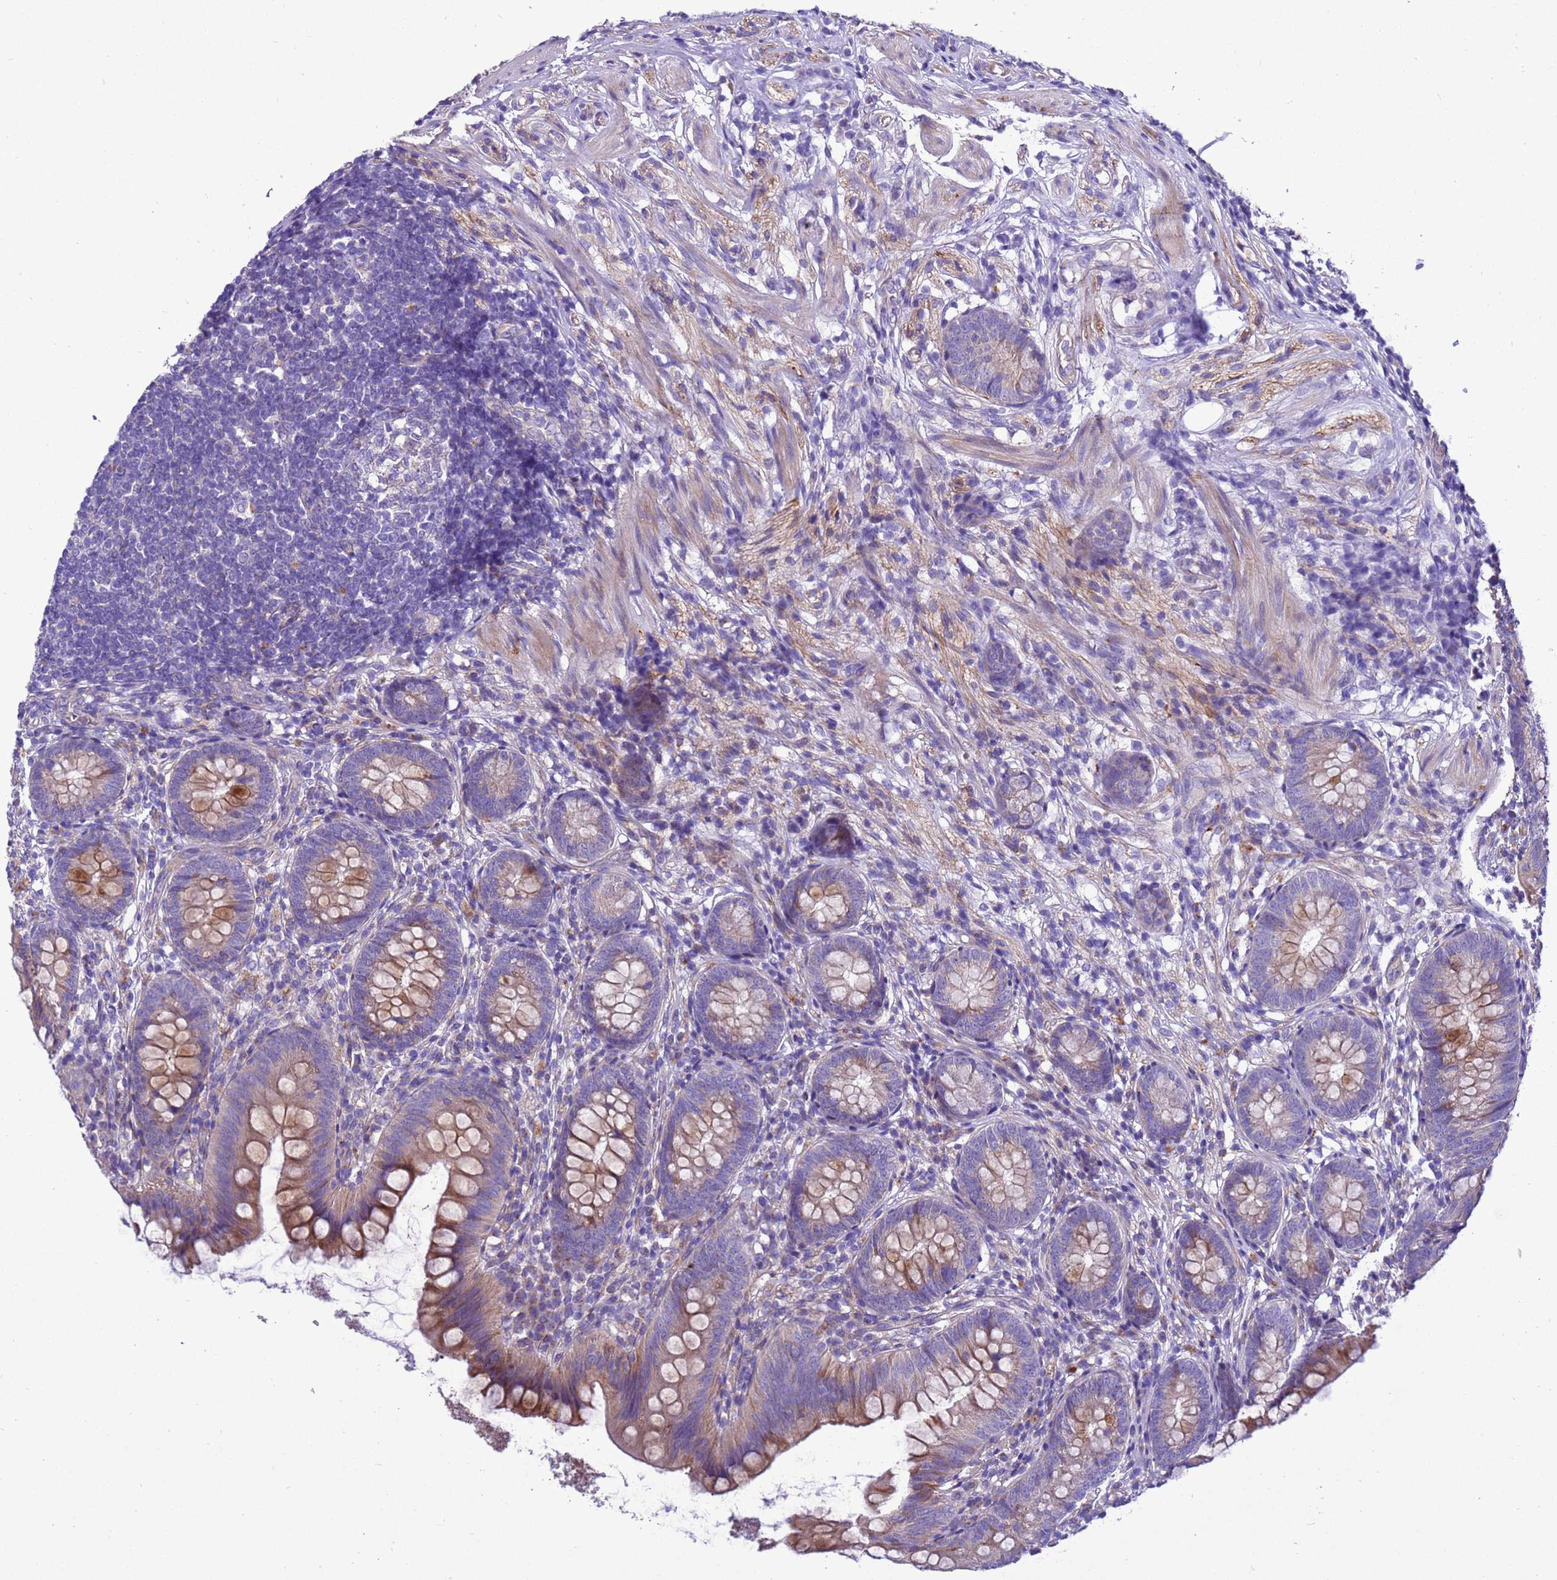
{"staining": {"intensity": "moderate", "quantity": "<25%", "location": "cytoplasmic/membranous"}, "tissue": "appendix", "cell_type": "Glandular cells", "image_type": "normal", "snomed": [{"axis": "morphology", "description": "Normal tissue, NOS"}, {"axis": "topography", "description": "Appendix"}], "caption": "Immunohistochemistry (IHC) image of unremarkable appendix: human appendix stained using IHC demonstrates low levels of moderate protein expression localized specifically in the cytoplasmic/membranous of glandular cells, appearing as a cytoplasmic/membranous brown color.", "gene": "KICS2", "patient": {"sex": "female", "age": 62}}